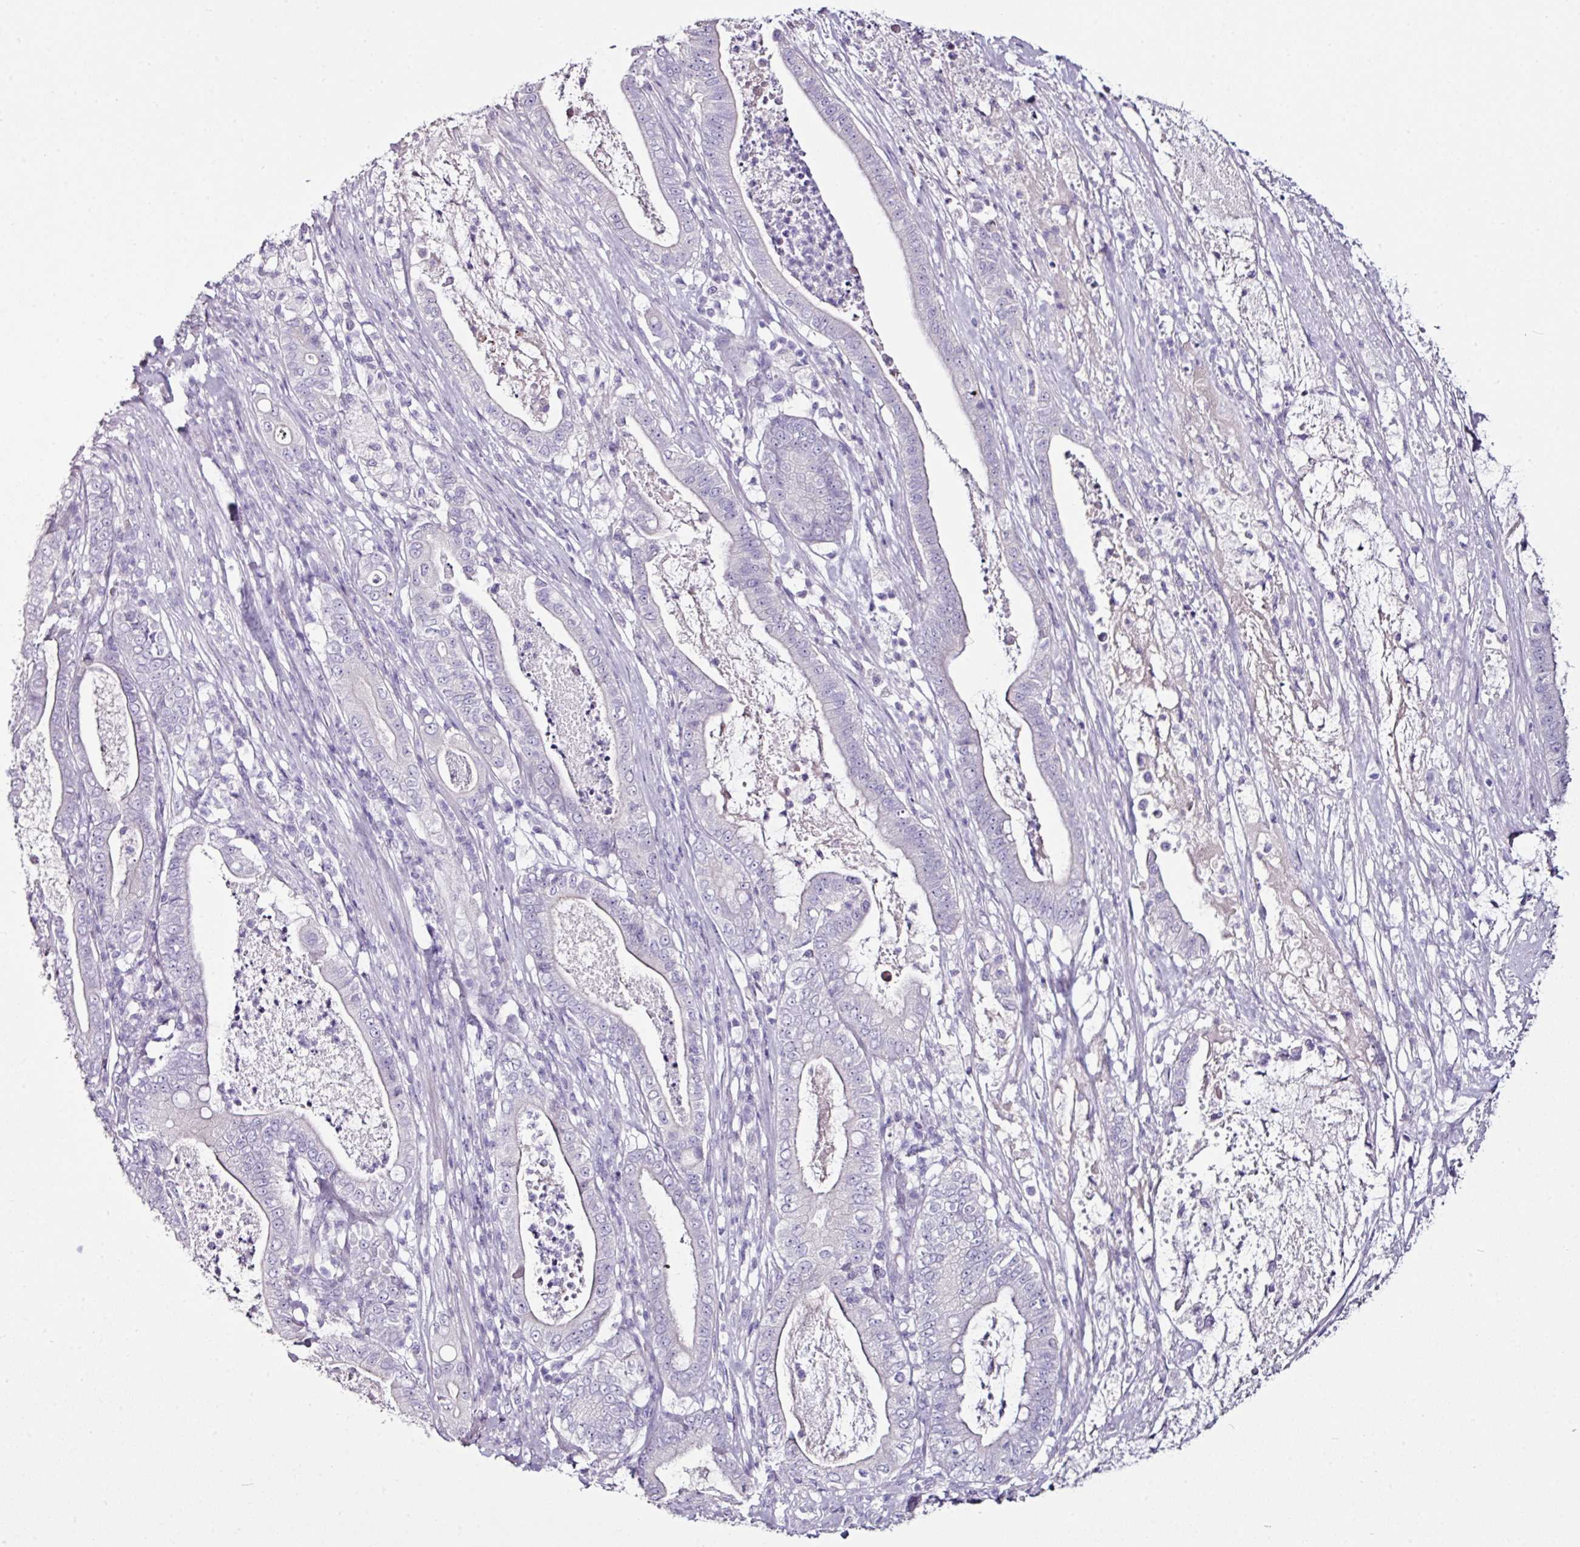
{"staining": {"intensity": "negative", "quantity": "none", "location": "none"}, "tissue": "pancreatic cancer", "cell_type": "Tumor cells", "image_type": "cancer", "snomed": [{"axis": "morphology", "description": "Adenocarcinoma, NOS"}, {"axis": "topography", "description": "Pancreas"}], "caption": "Tumor cells show no significant positivity in adenocarcinoma (pancreatic).", "gene": "GLP2R", "patient": {"sex": "male", "age": 71}}